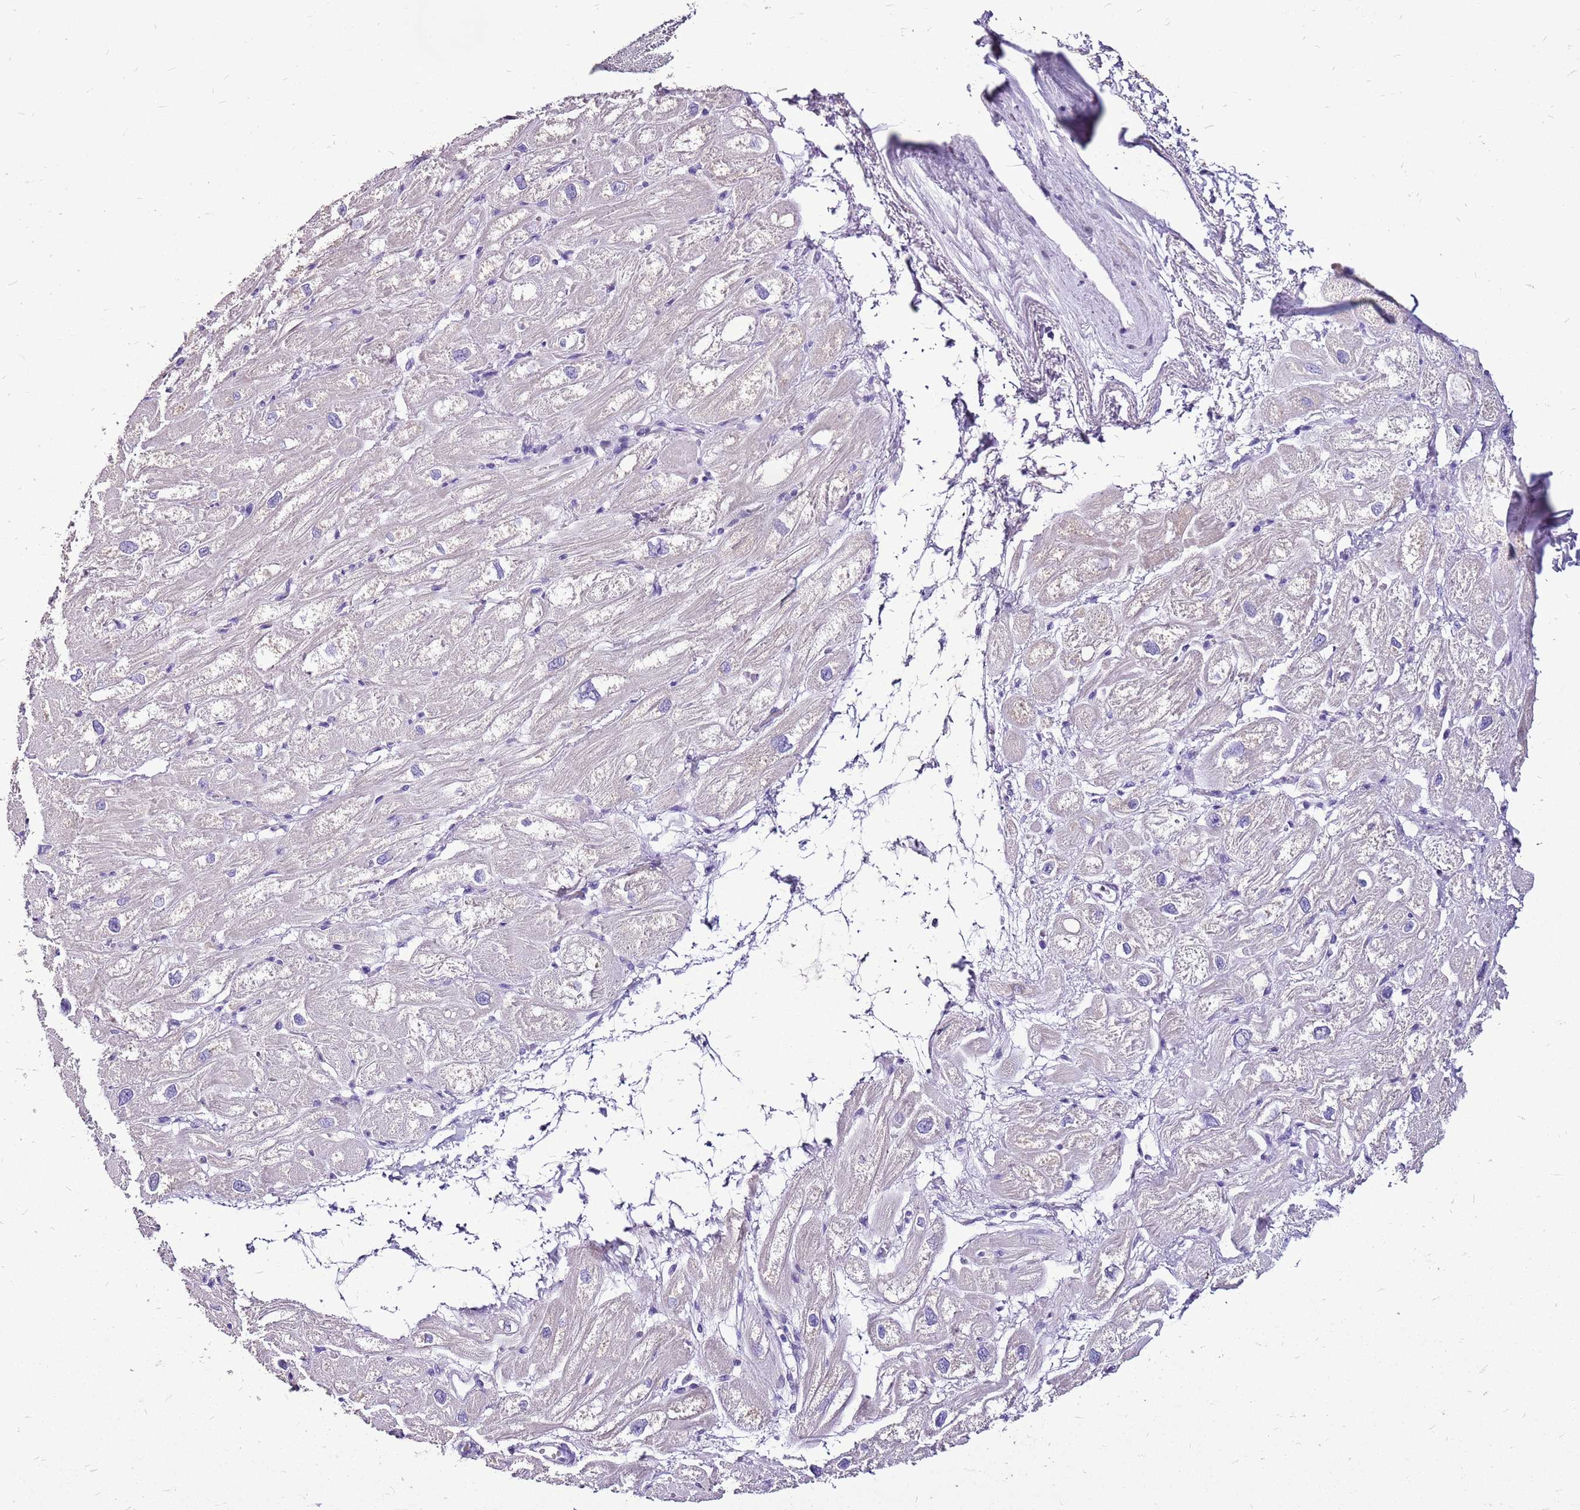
{"staining": {"intensity": "negative", "quantity": "none", "location": "none"}, "tissue": "heart muscle", "cell_type": "Cardiomyocytes", "image_type": "normal", "snomed": [{"axis": "morphology", "description": "Normal tissue, NOS"}, {"axis": "topography", "description": "Heart"}], "caption": "Immunohistochemistry (IHC) micrograph of benign heart muscle: human heart muscle stained with DAB exhibits no significant protein staining in cardiomyocytes.", "gene": "ACSS3", "patient": {"sex": "male", "age": 50}}